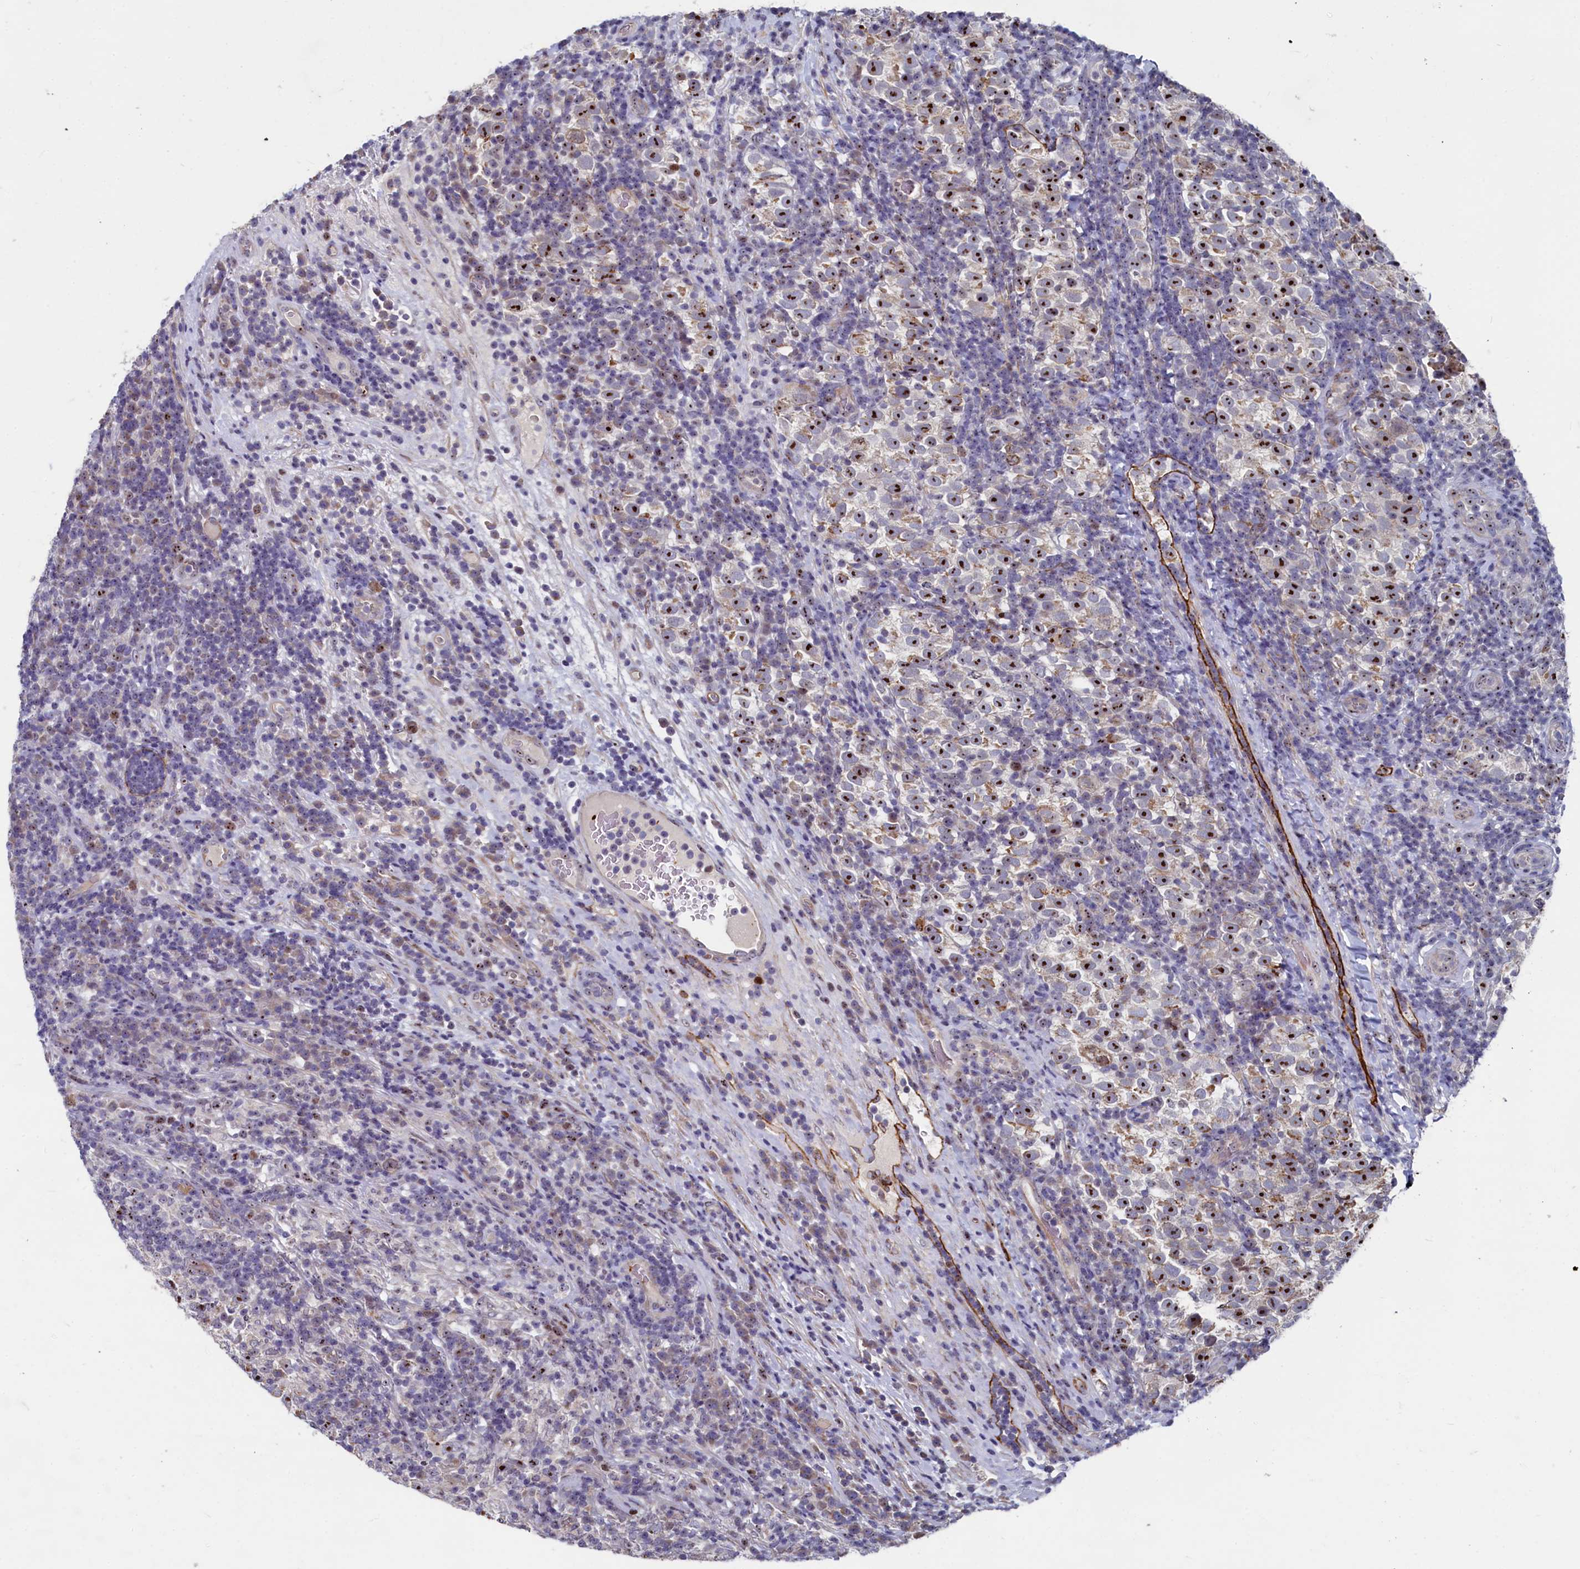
{"staining": {"intensity": "strong", "quantity": ">75%", "location": "nuclear"}, "tissue": "testis cancer", "cell_type": "Tumor cells", "image_type": "cancer", "snomed": [{"axis": "morphology", "description": "Normal tissue, NOS"}, {"axis": "morphology", "description": "Seminoma, NOS"}, {"axis": "topography", "description": "Testis"}], "caption": "The photomicrograph displays immunohistochemical staining of testis seminoma. There is strong nuclear positivity is identified in approximately >75% of tumor cells. Using DAB (brown) and hematoxylin (blue) stains, captured at high magnification using brightfield microscopy.", "gene": "ASXL3", "patient": {"sex": "male", "age": 43}}